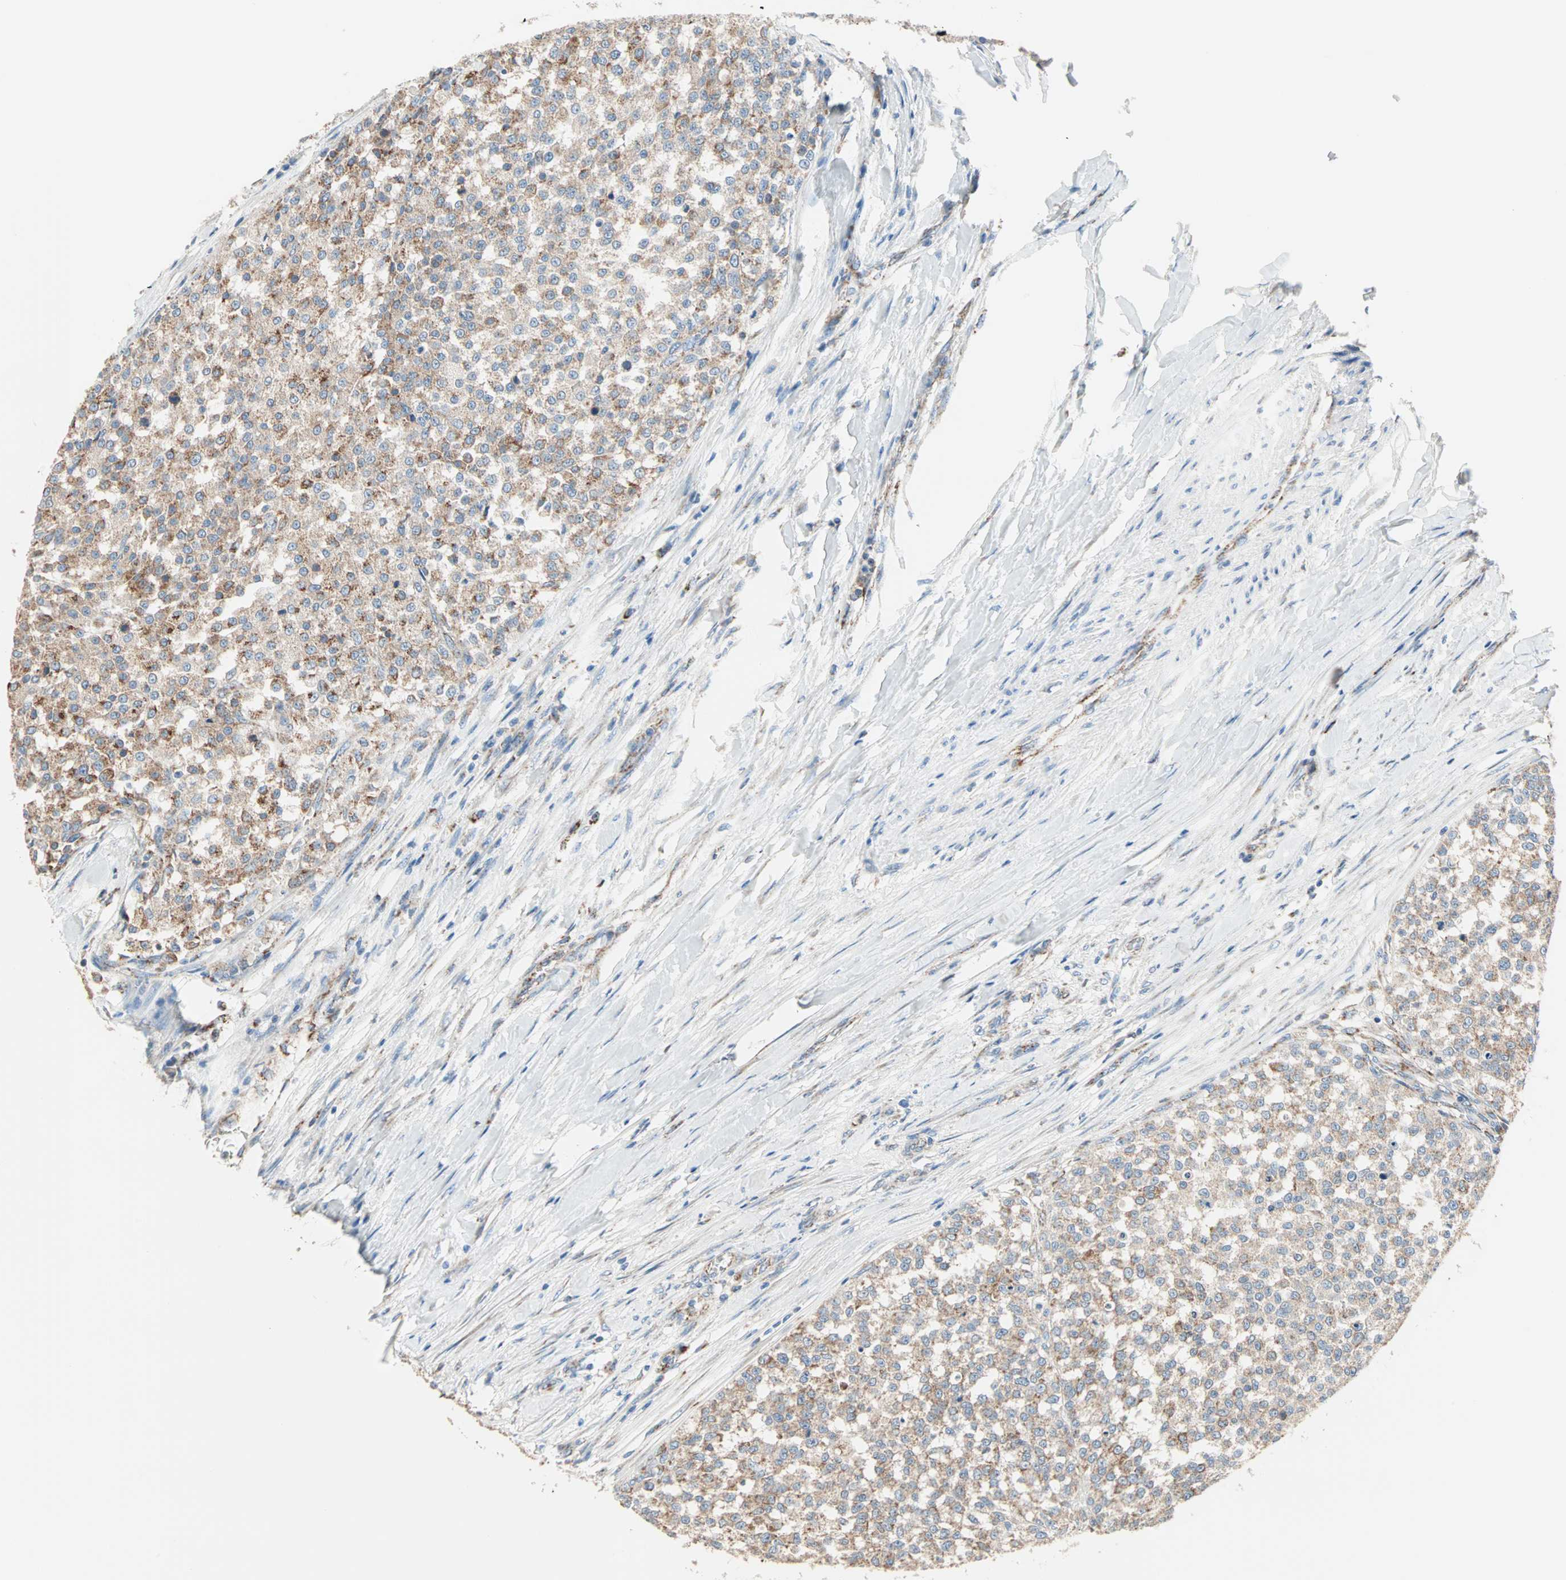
{"staining": {"intensity": "moderate", "quantity": ">75%", "location": "cytoplasmic/membranous"}, "tissue": "testis cancer", "cell_type": "Tumor cells", "image_type": "cancer", "snomed": [{"axis": "morphology", "description": "Seminoma, NOS"}, {"axis": "topography", "description": "Testis"}], "caption": "Approximately >75% of tumor cells in human testis cancer (seminoma) reveal moderate cytoplasmic/membranous protein positivity as visualized by brown immunohistochemical staining.", "gene": "TST", "patient": {"sex": "male", "age": 59}}